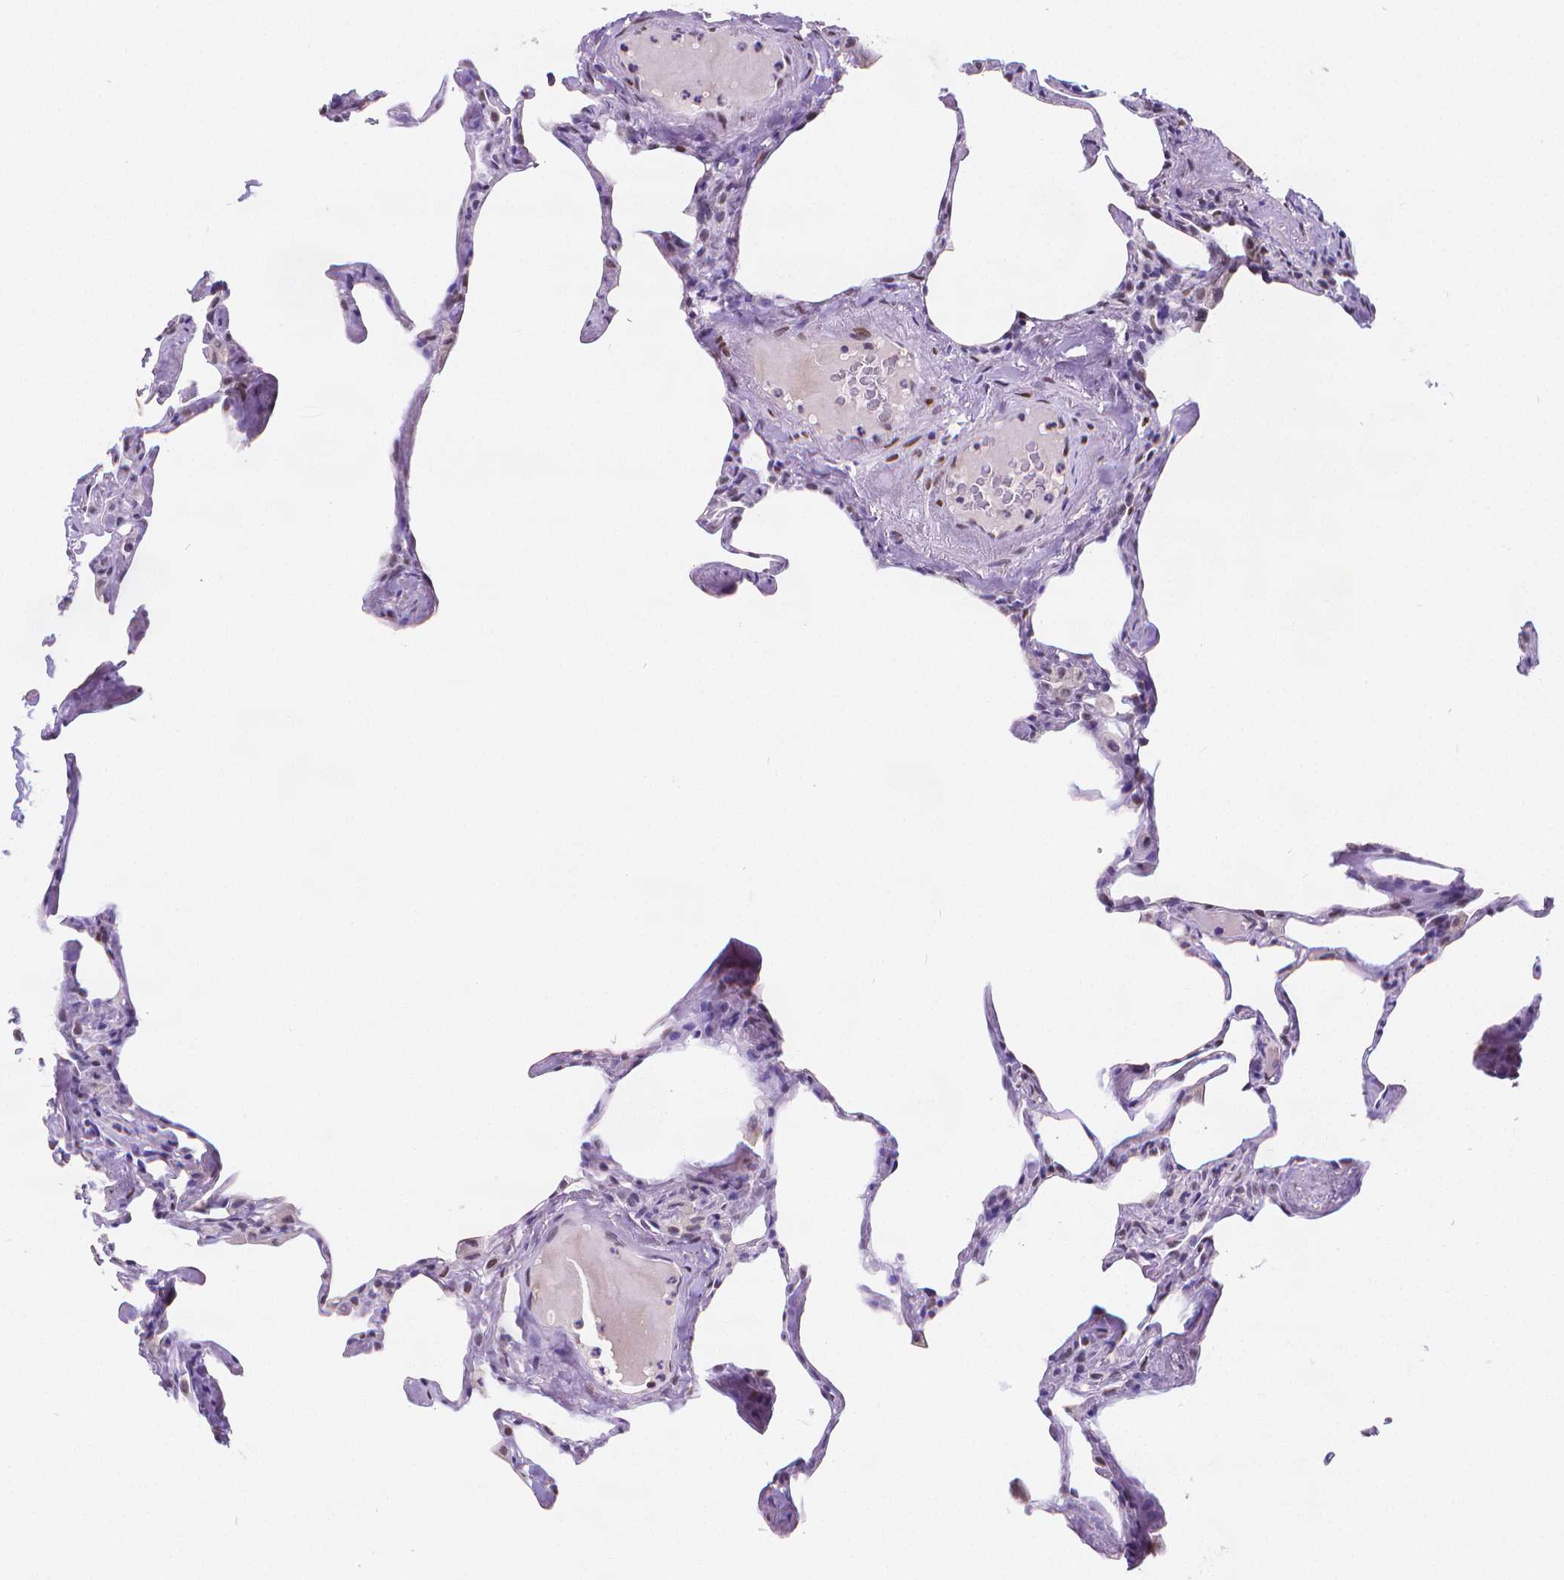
{"staining": {"intensity": "negative", "quantity": "none", "location": "none"}, "tissue": "lung", "cell_type": "Alveolar cells", "image_type": "normal", "snomed": [{"axis": "morphology", "description": "Normal tissue, NOS"}, {"axis": "topography", "description": "Lung"}], "caption": "Lung stained for a protein using immunohistochemistry demonstrates no staining alveolar cells.", "gene": "MEF2C", "patient": {"sex": "male", "age": 65}}